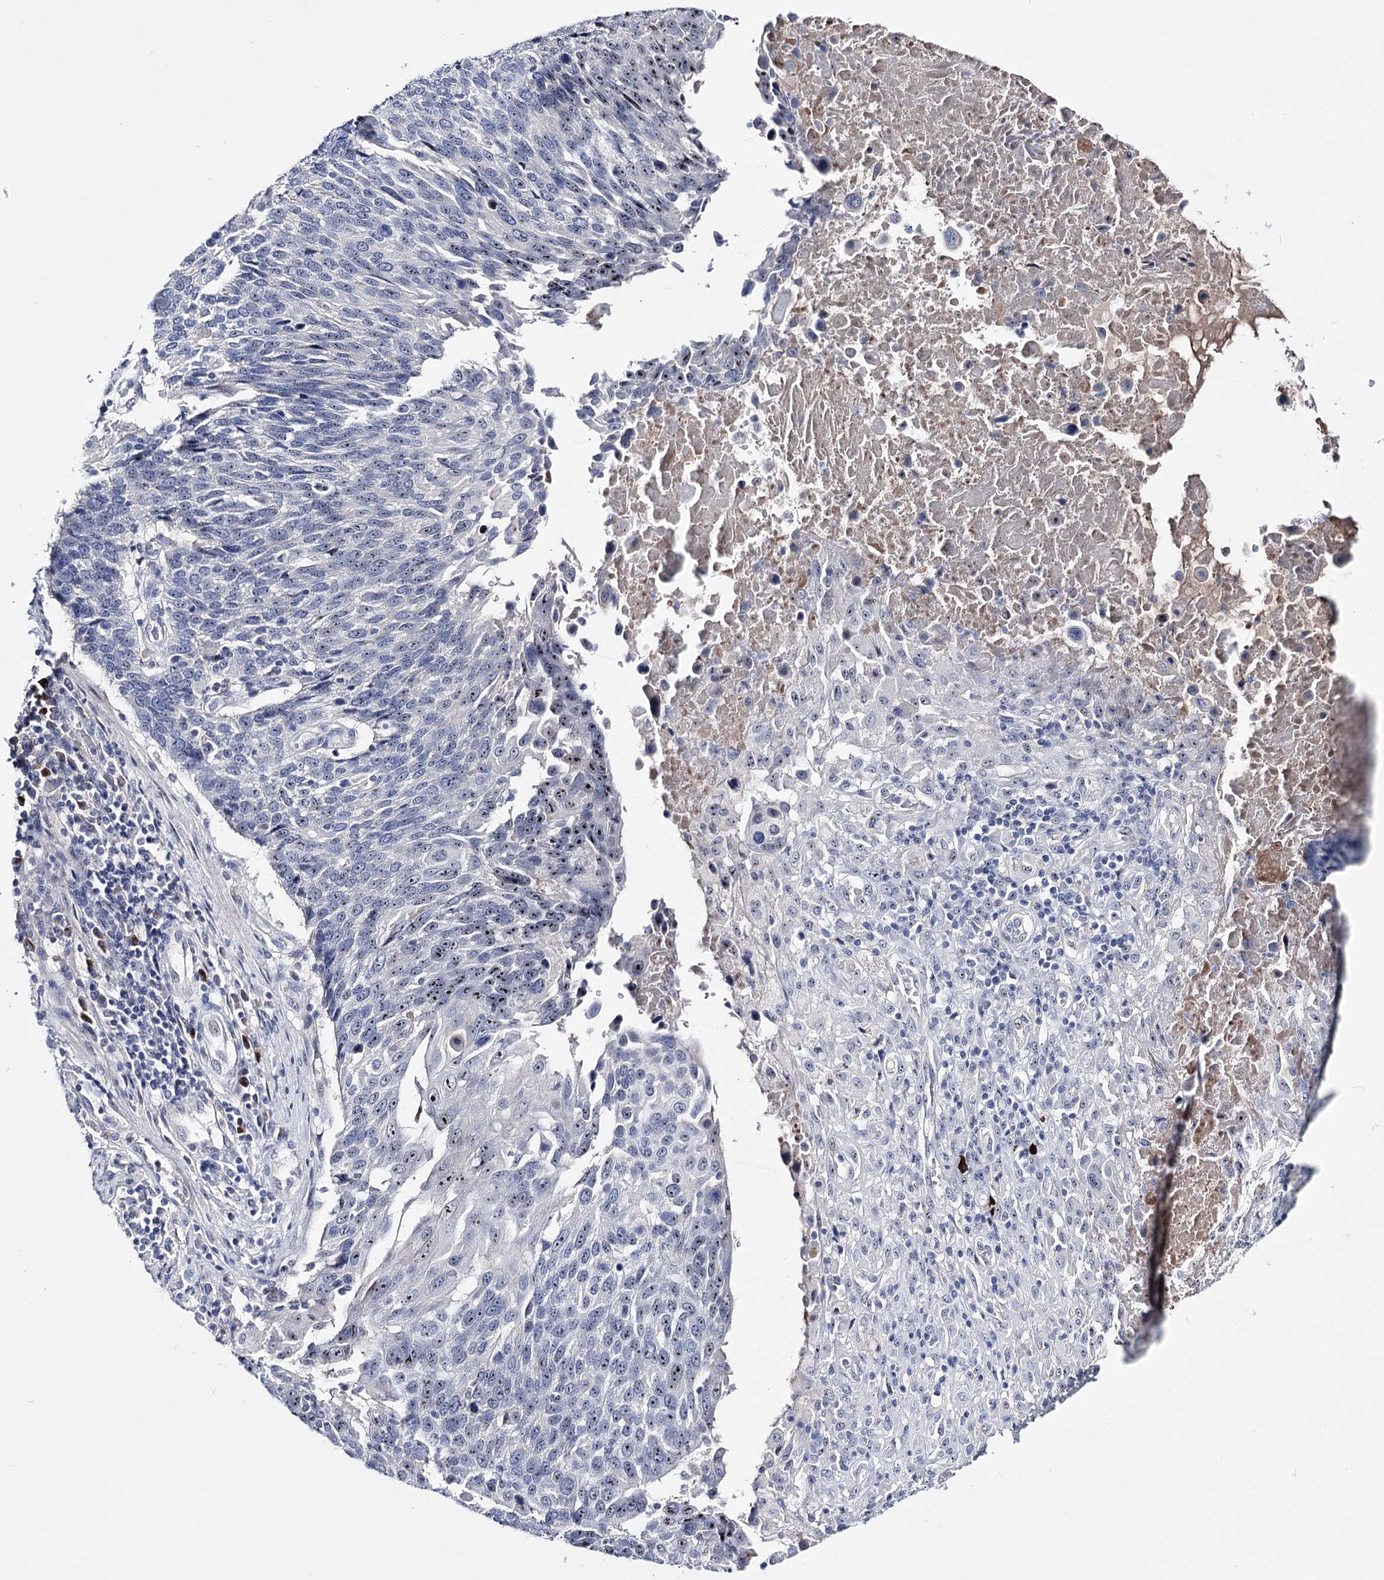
{"staining": {"intensity": "moderate", "quantity": "25%-75%", "location": "nuclear"}, "tissue": "lung cancer", "cell_type": "Tumor cells", "image_type": "cancer", "snomed": [{"axis": "morphology", "description": "Squamous cell carcinoma, NOS"}, {"axis": "topography", "description": "Lung"}], "caption": "DAB immunohistochemical staining of lung cancer (squamous cell carcinoma) reveals moderate nuclear protein expression in about 25%-75% of tumor cells. Ihc stains the protein in brown and the nuclei are stained blue.", "gene": "PCGF5", "patient": {"sex": "male", "age": 66}}